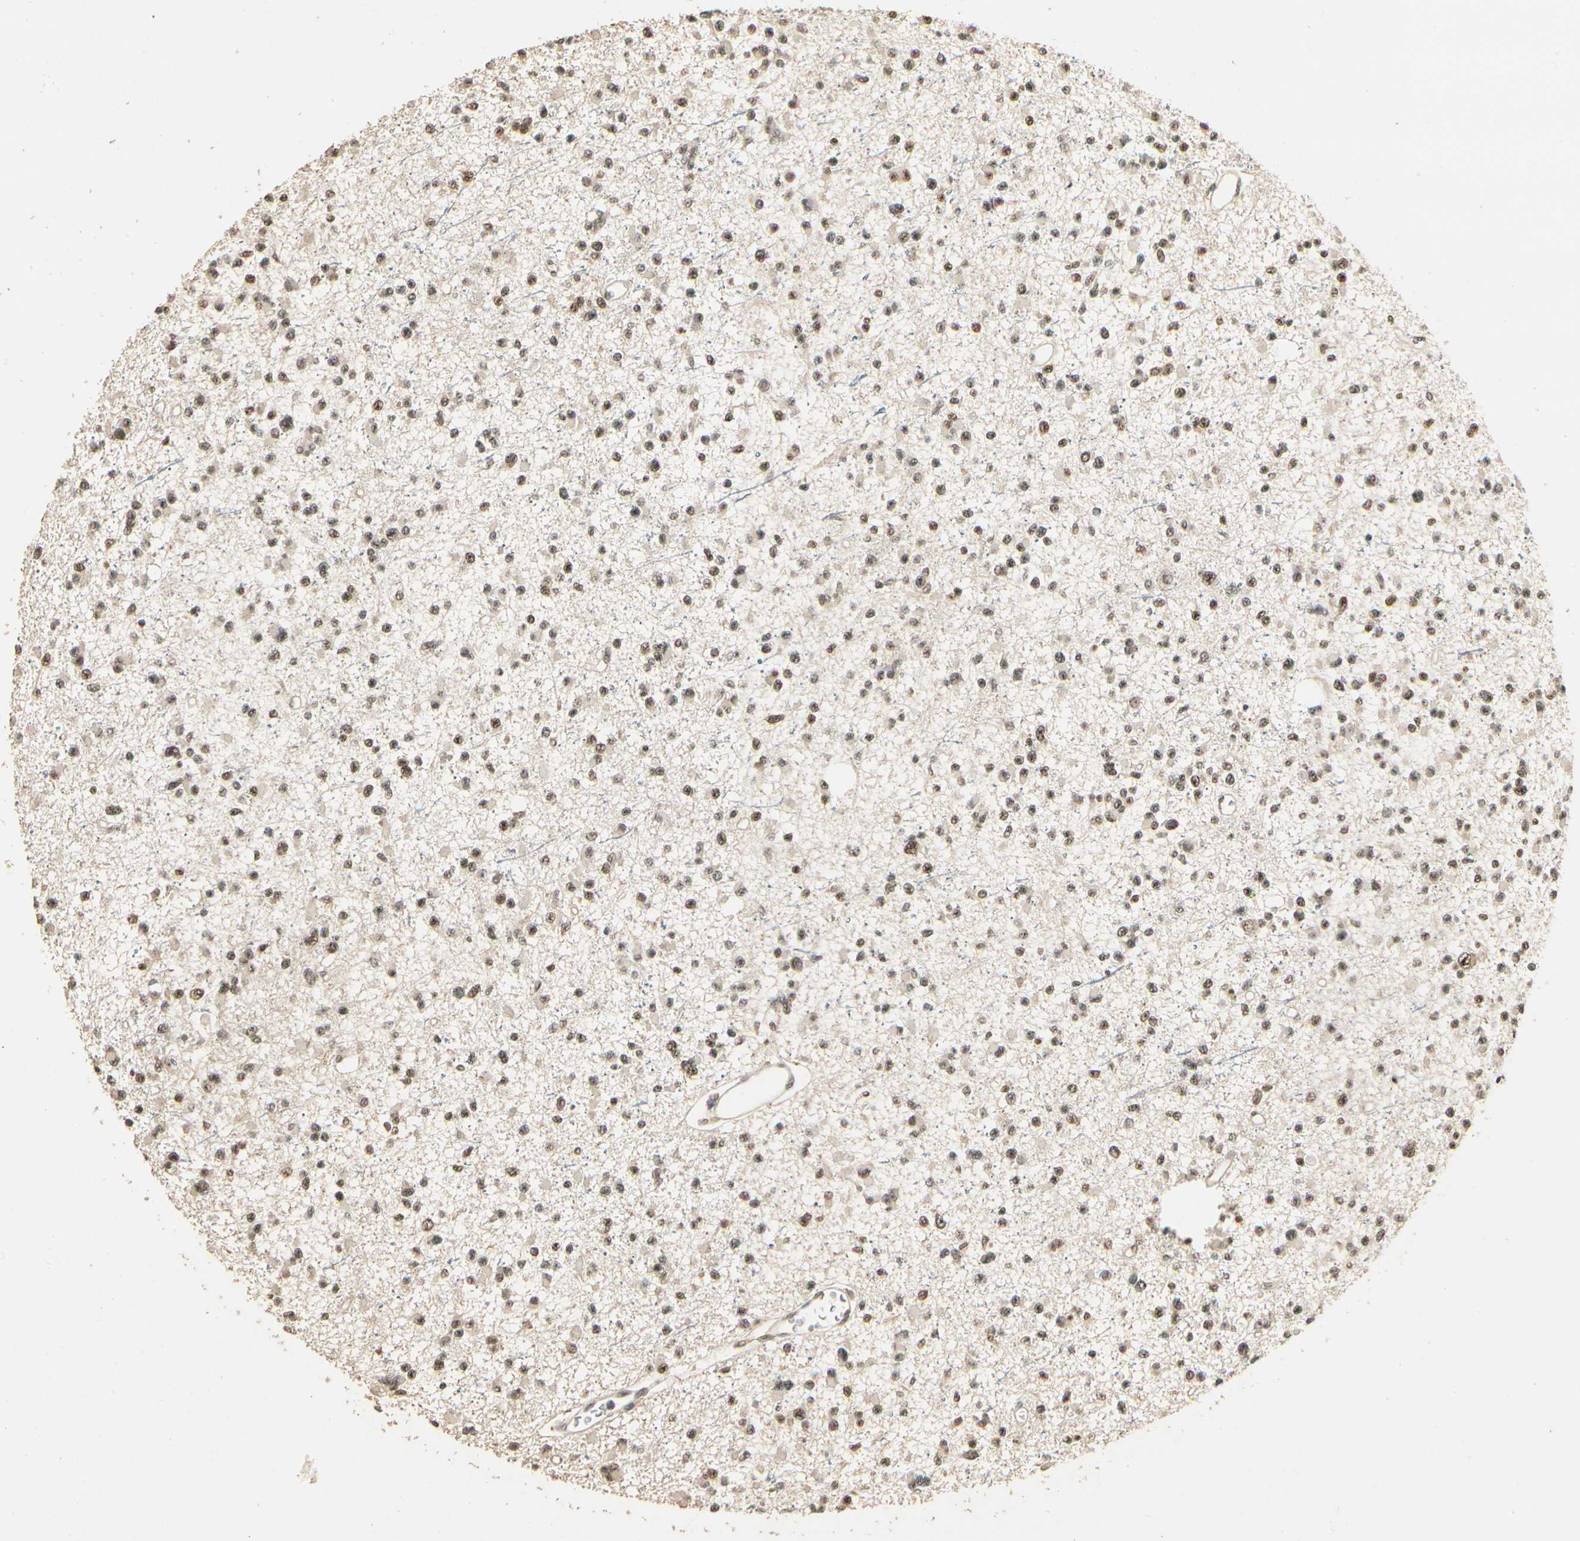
{"staining": {"intensity": "moderate", "quantity": ">75%", "location": "nuclear"}, "tissue": "glioma", "cell_type": "Tumor cells", "image_type": "cancer", "snomed": [{"axis": "morphology", "description": "Glioma, malignant, Low grade"}, {"axis": "topography", "description": "Brain"}], "caption": "This is an image of immunohistochemistry (IHC) staining of glioma, which shows moderate staining in the nuclear of tumor cells.", "gene": "RBM25", "patient": {"sex": "female", "age": 22}}